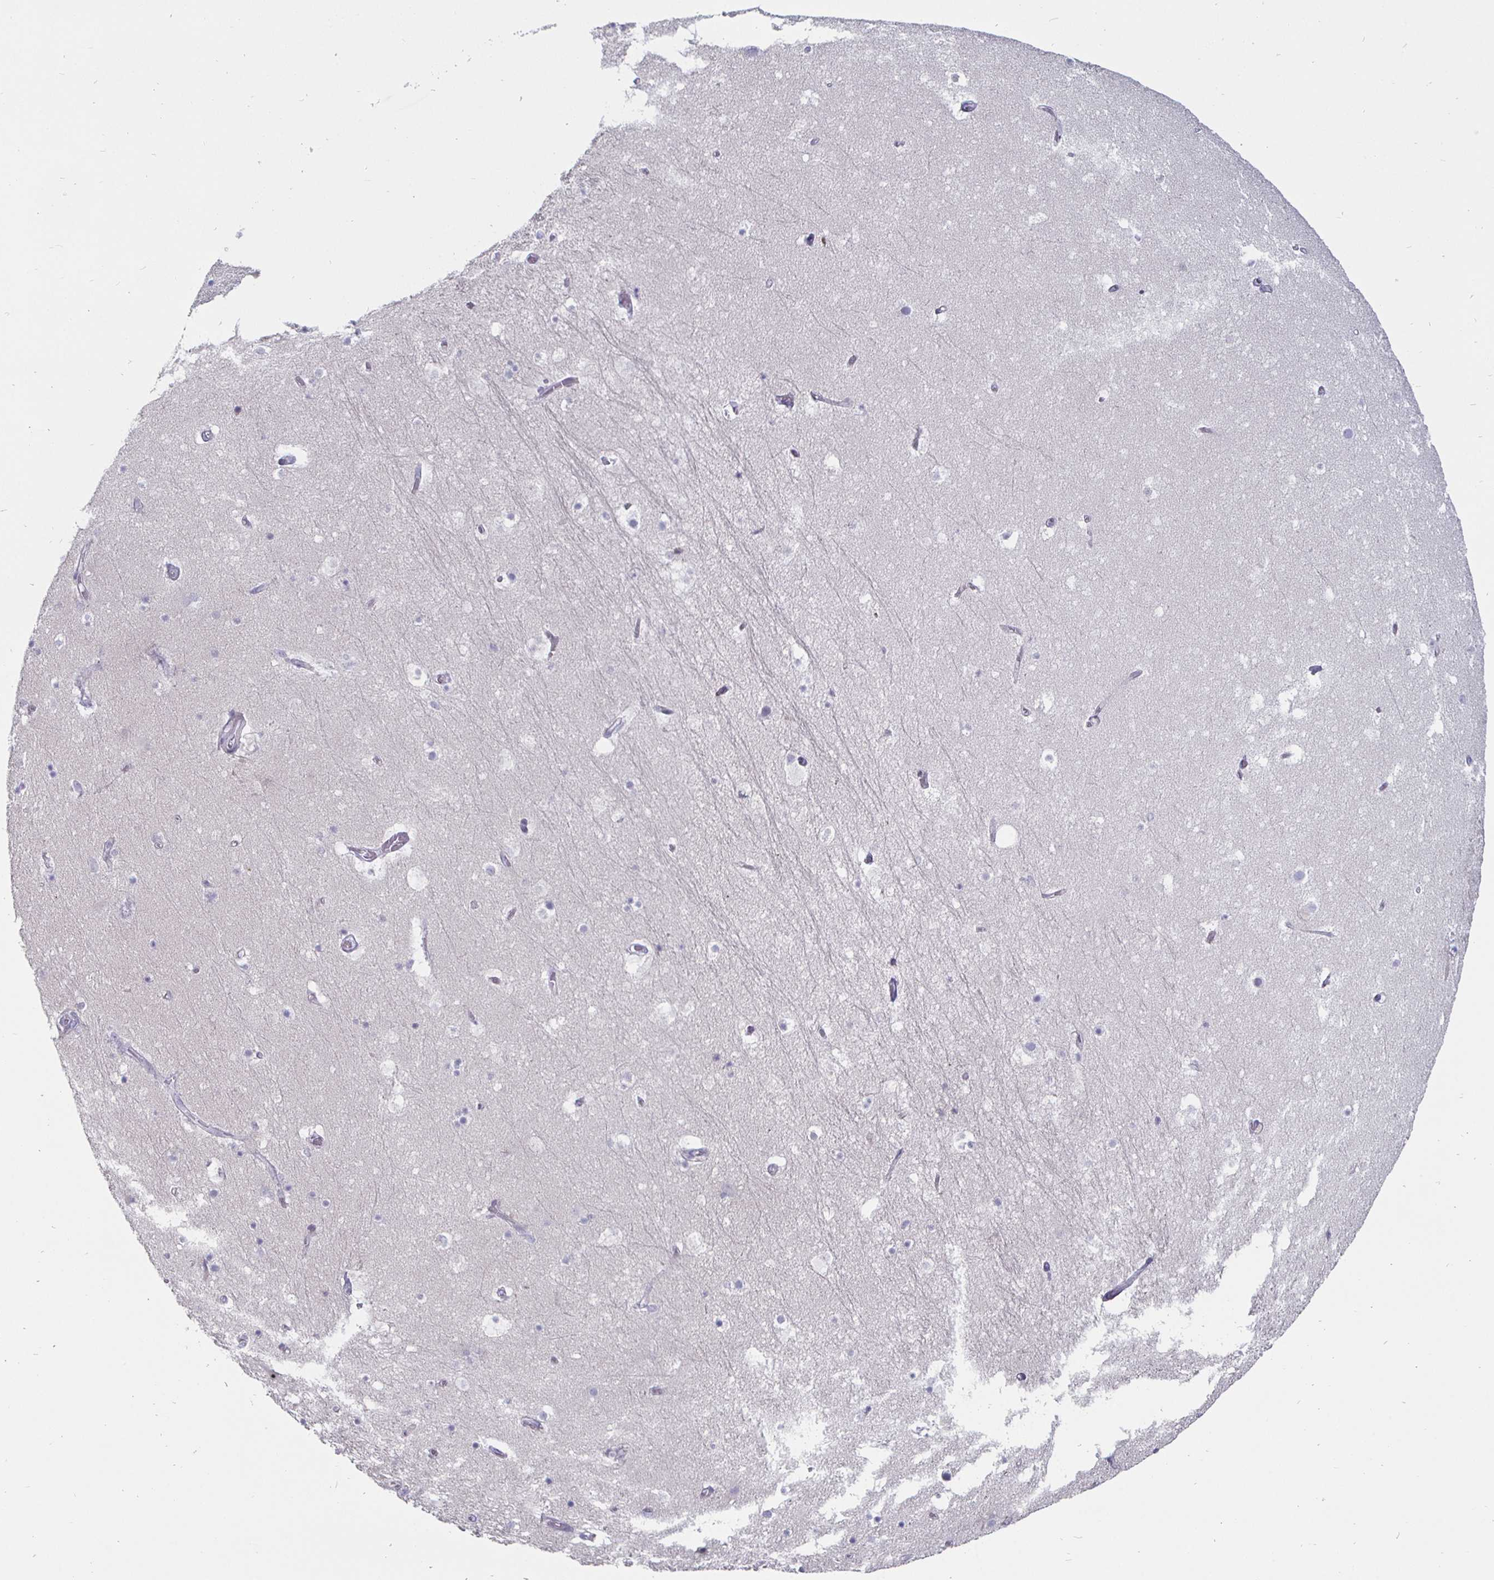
{"staining": {"intensity": "negative", "quantity": "none", "location": "none"}, "tissue": "hippocampus", "cell_type": "Glial cells", "image_type": "normal", "snomed": [{"axis": "morphology", "description": "Normal tissue, NOS"}, {"axis": "topography", "description": "Hippocampus"}], "caption": "There is no significant positivity in glial cells of hippocampus. (Stains: DAB (3,3'-diaminobenzidine) immunohistochemistry (IHC) with hematoxylin counter stain, Microscopy: brightfield microscopy at high magnification).", "gene": "DMRTB1", "patient": {"sex": "female", "age": 52}}